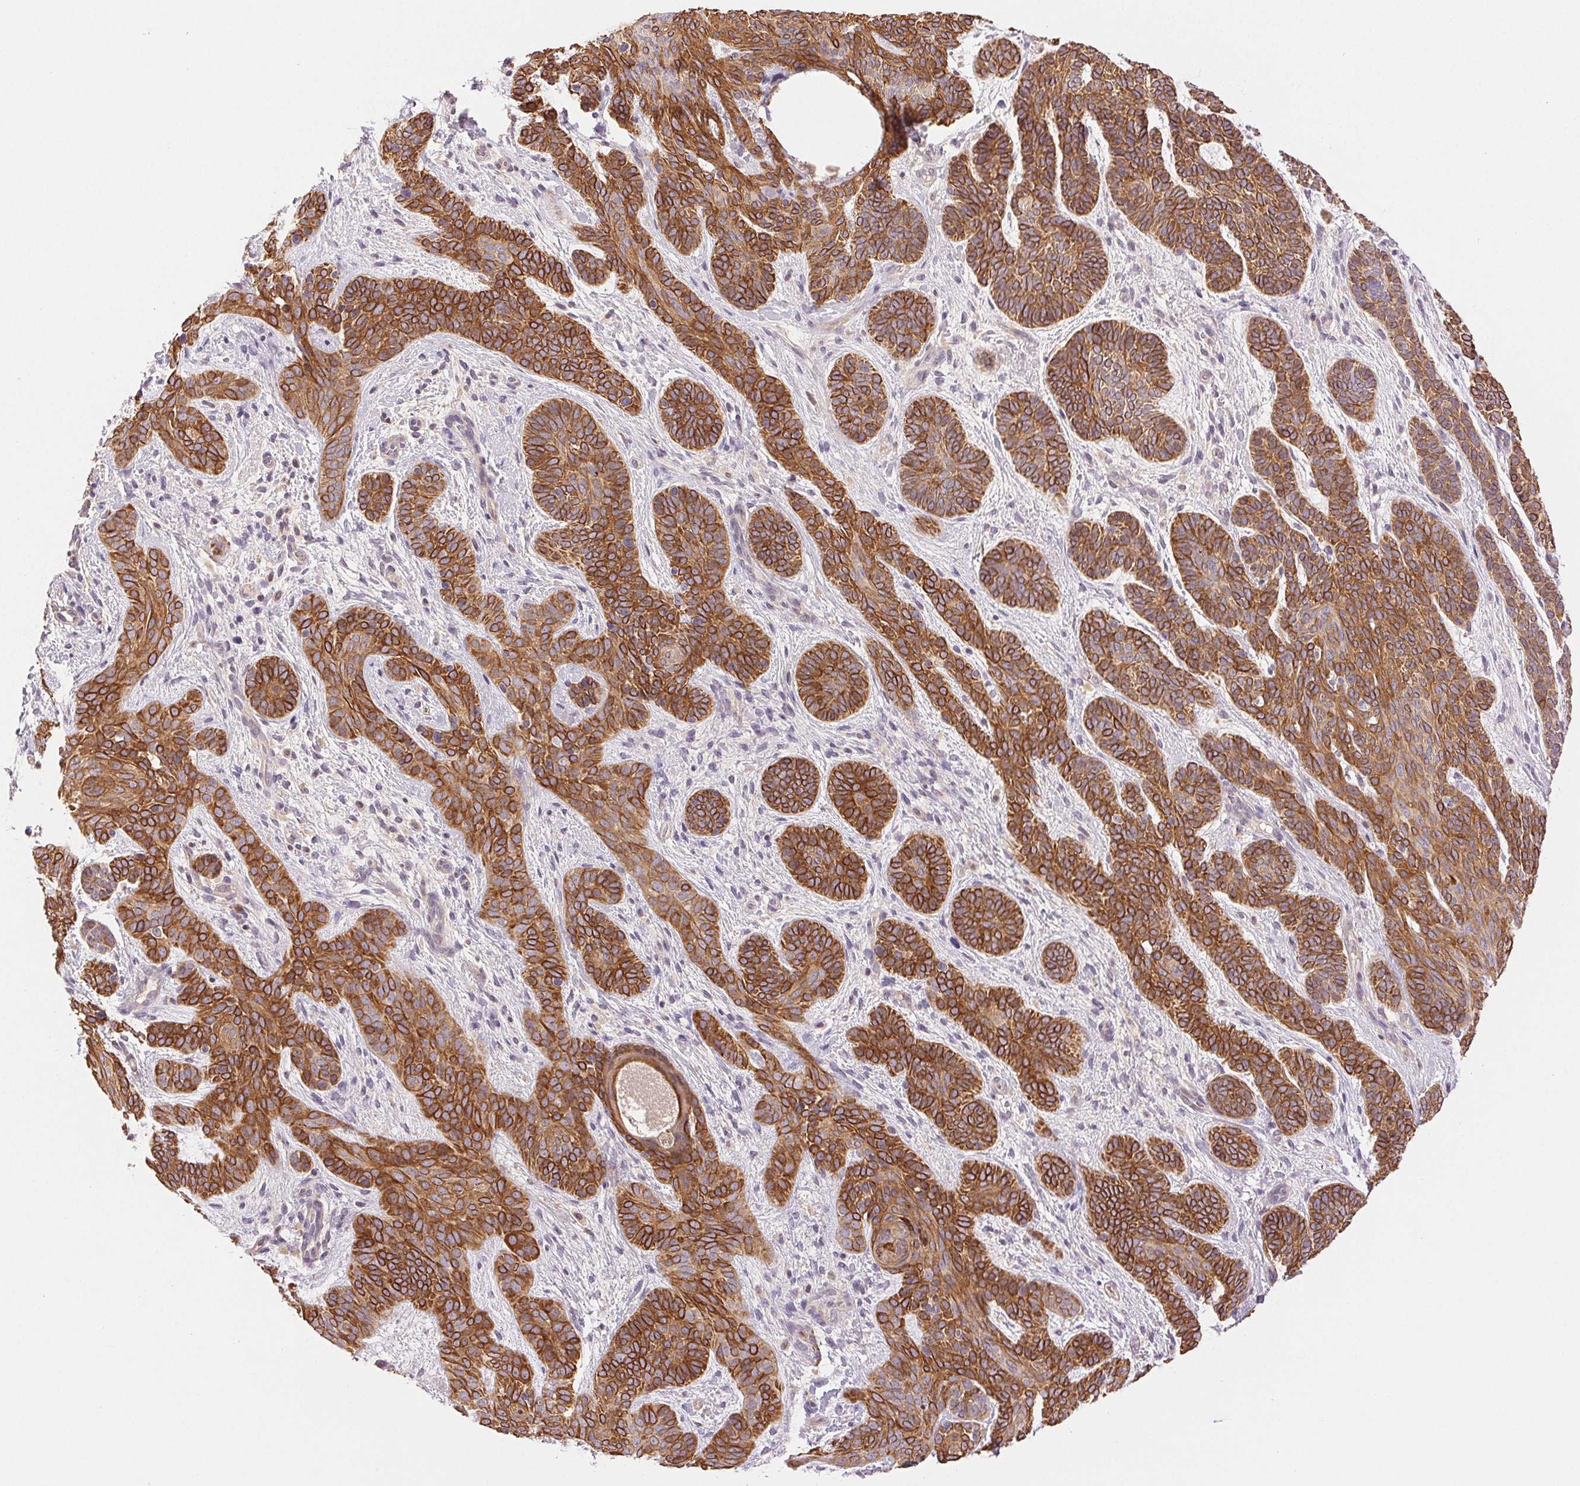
{"staining": {"intensity": "strong", "quantity": ">75%", "location": "cytoplasmic/membranous"}, "tissue": "skin cancer", "cell_type": "Tumor cells", "image_type": "cancer", "snomed": [{"axis": "morphology", "description": "Basal cell carcinoma"}, {"axis": "topography", "description": "Skin"}], "caption": "Basal cell carcinoma (skin) stained with a protein marker demonstrates strong staining in tumor cells.", "gene": "TMEM253", "patient": {"sex": "female", "age": 82}}